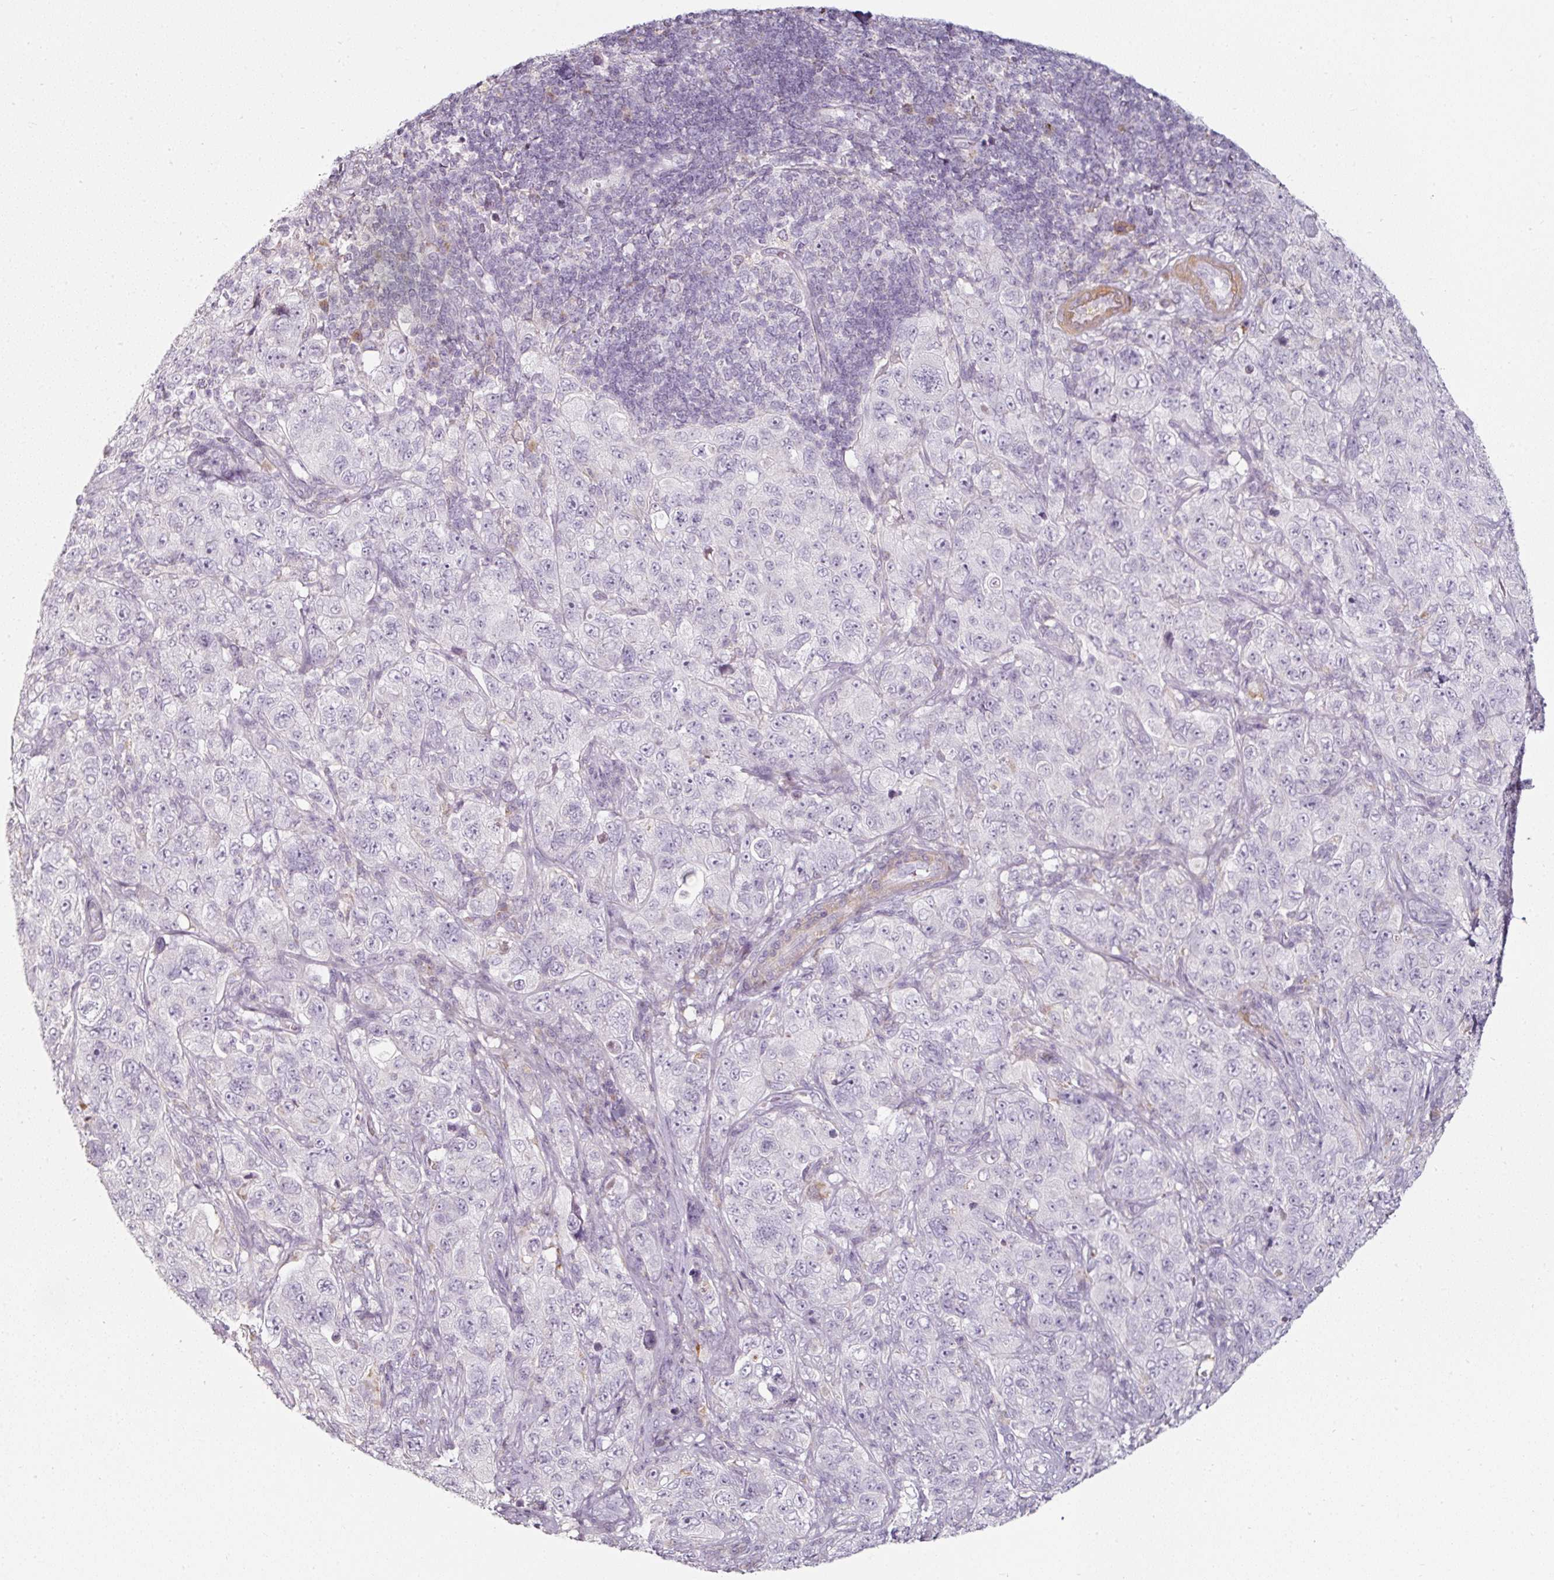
{"staining": {"intensity": "negative", "quantity": "none", "location": "none"}, "tissue": "pancreatic cancer", "cell_type": "Tumor cells", "image_type": "cancer", "snomed": [{"axis": "morphology", "description": "Adenocarcinoma, NOS"}, {"axis": "topography", "description": "Pancreas"}], "caption": "IHC of adenocarcinoma (pancreatic) shows no positivity in tumor cells.", "gene": "CAP2", "patient": {"sex": "male", "age": 68}}